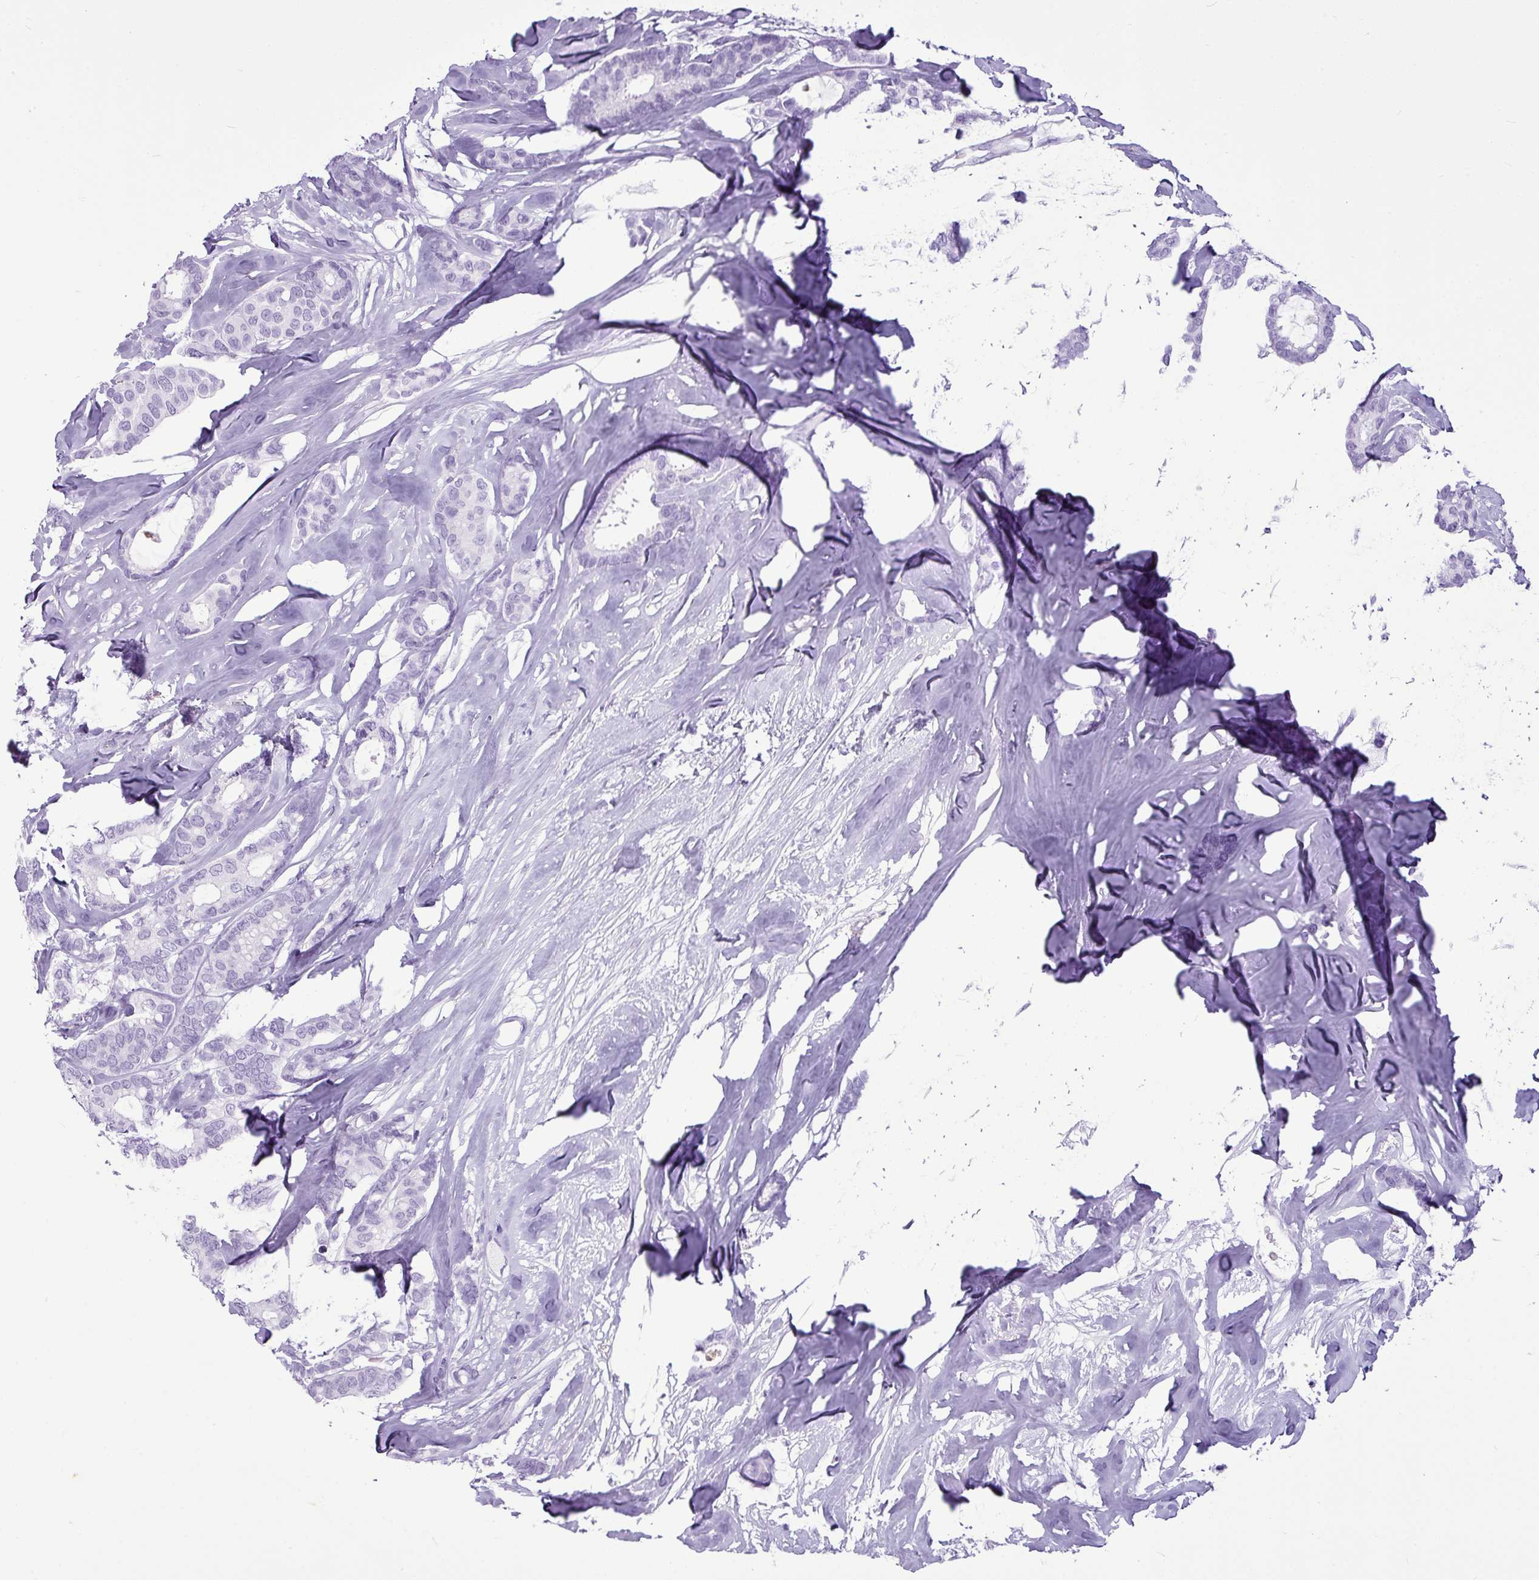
{"staining": {"intensity": "negative", "quantity": "none", "location": "none"}, "tissue": "breast cancer", "cell_type": "Tumor cells", "image_type": "cancer", "snomed": [{"axis": "morphology", "description": "Duct carcinoma"}, {"axis": "topography", "description": "Breast"}], "caption": "High power microscopy histopathology image of an immunohistochemistry (IHC) photomicrograph of breast cancer (invasive ductal carcinoma), revealing no significant staining in tumor cells. Brightfield microscopy of immunohistochemistry stained with DAB (brown) and hematoxylin (blue), captured at high magnification.", "gene": "AMY1B", "patient": {"sex": "female", "age": 87}}